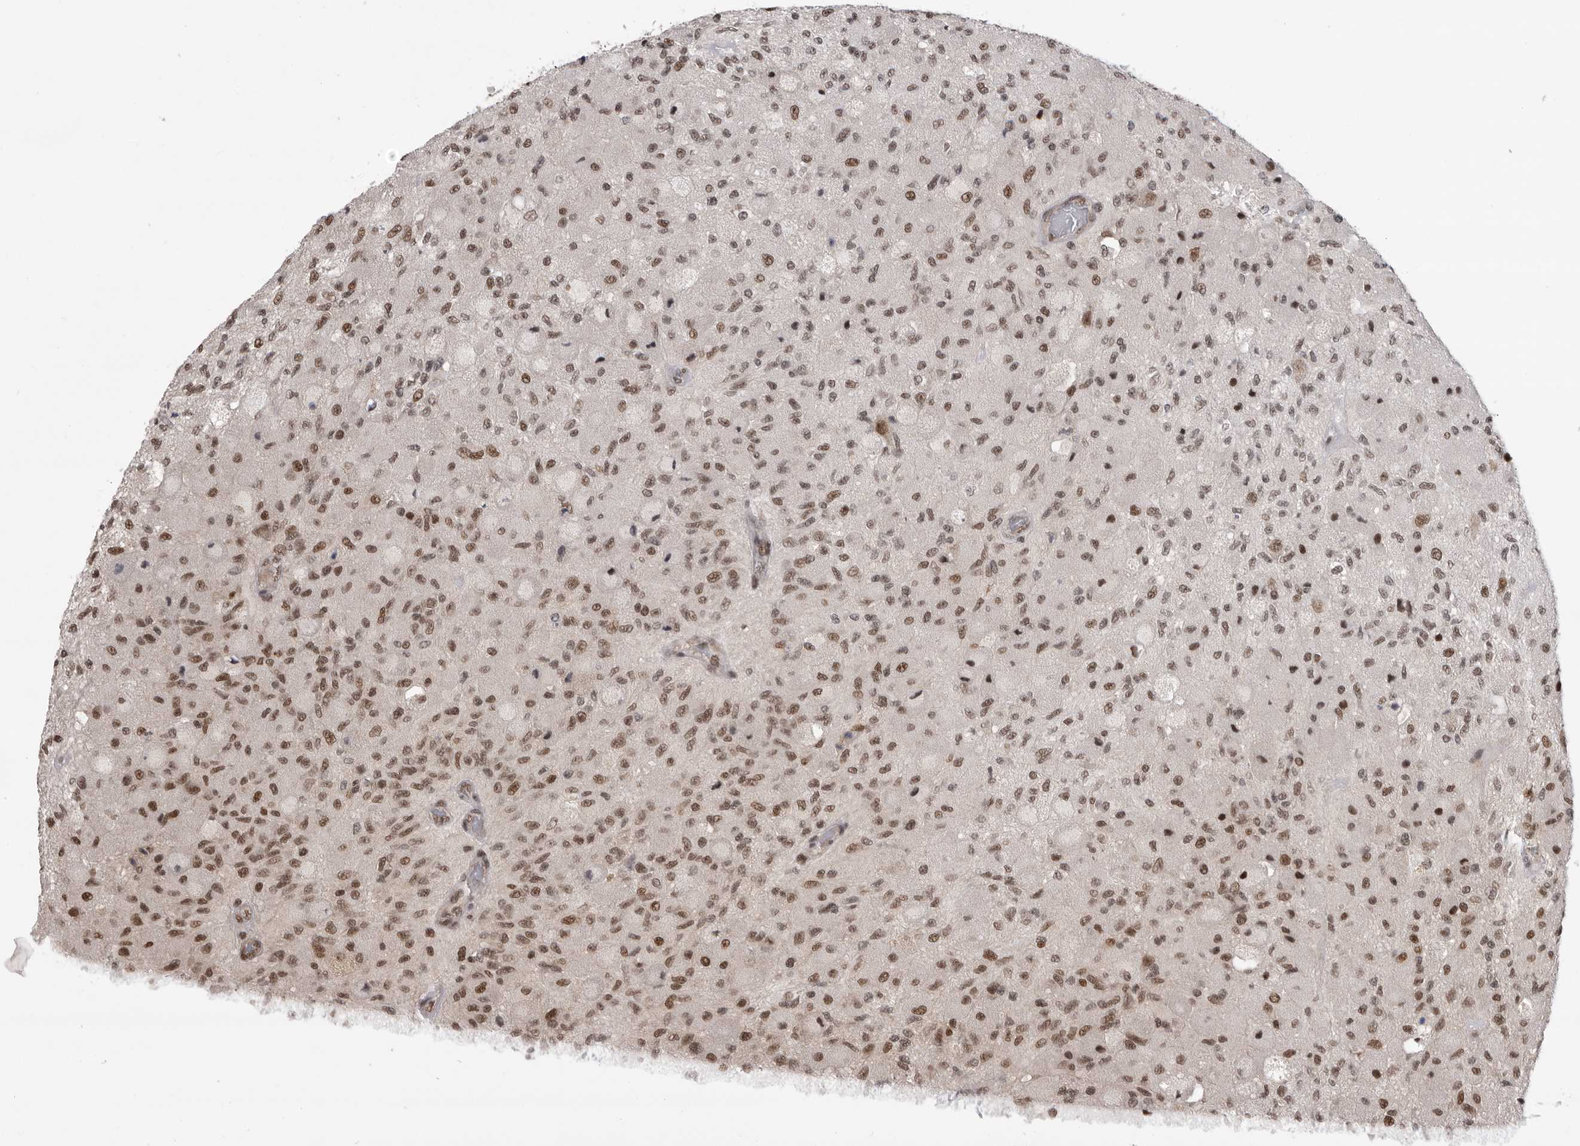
{"staining": {"intensity": "moderate", "quantity": ">75%", "location": "nuclear"}, "tissue": "glioma", "cell_type": "Tumor cells", "image_type": "cancer", "snomed": [{"axis": "morphology", "description": "Normal tissue, NOS"}, {"axis": "morphology", "description": "Glioma, malignant, High grade"}, {"axis": "topography", "description": "Cerebral cortex"}], "caption": "Human malignant glioma (high-grade) stained with a protein marker shows moderate staining in tumor cells.", "gene": "ZNF830", "patient": {"sex": "male", "age": 77}}